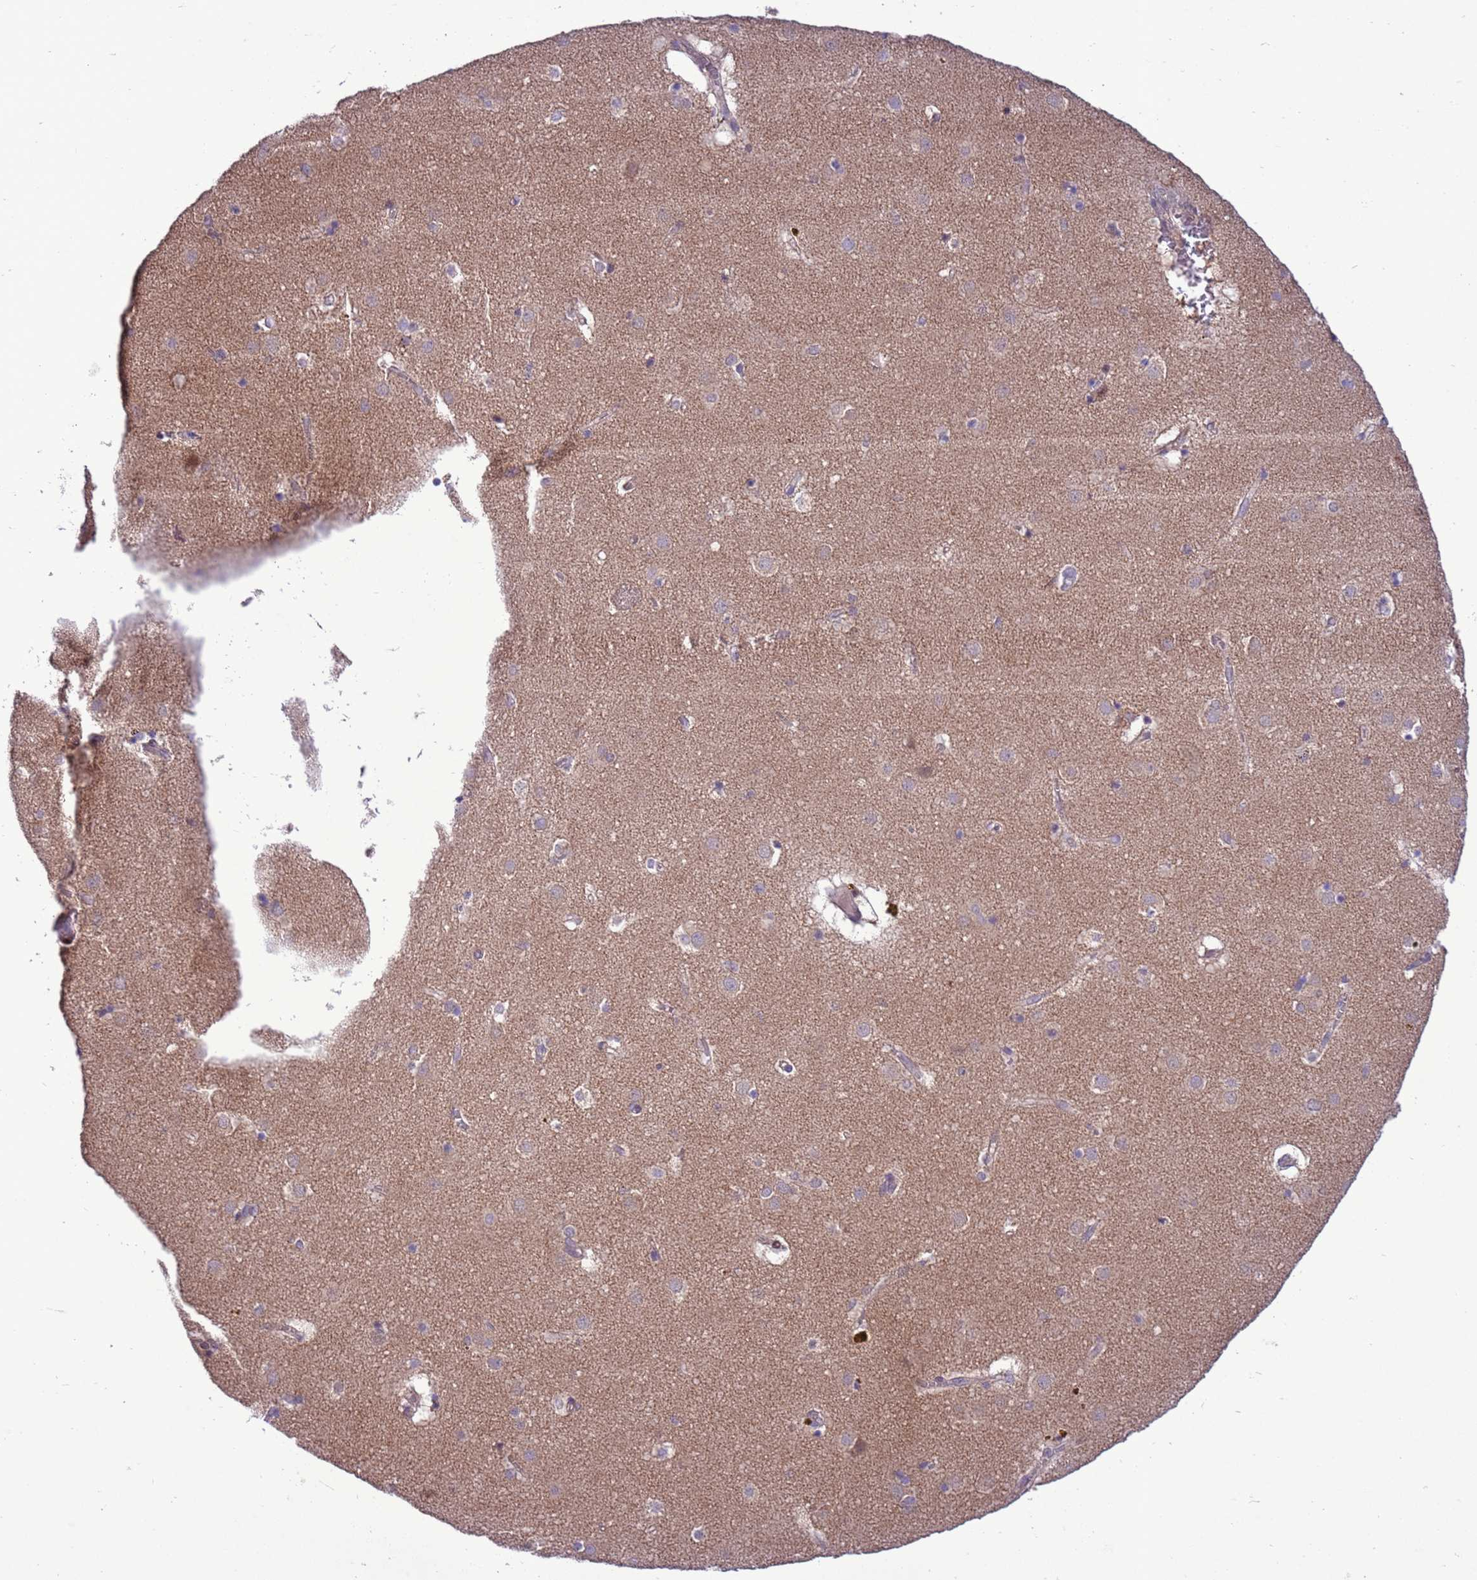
{"staining": {"intensity": "weak", "quantity": "<25%", "location": "cytoplasmic/membranous"}, "tissue": "caudate", "cell_type": "Glial cells", "image_type": "normal", "snomed": [{"axis": "morphology", "description": "Normal tissue, NOS"}, {"axis": "topography", "description": "Lateral ventricle wall"}], "caption": "The IHC image has no significant positivity in glial cells of caudate. (DAB IHC with hematoxylin counter stain).", "gene": "RASD1", "patient": {"sex": "male", "age": 70}}